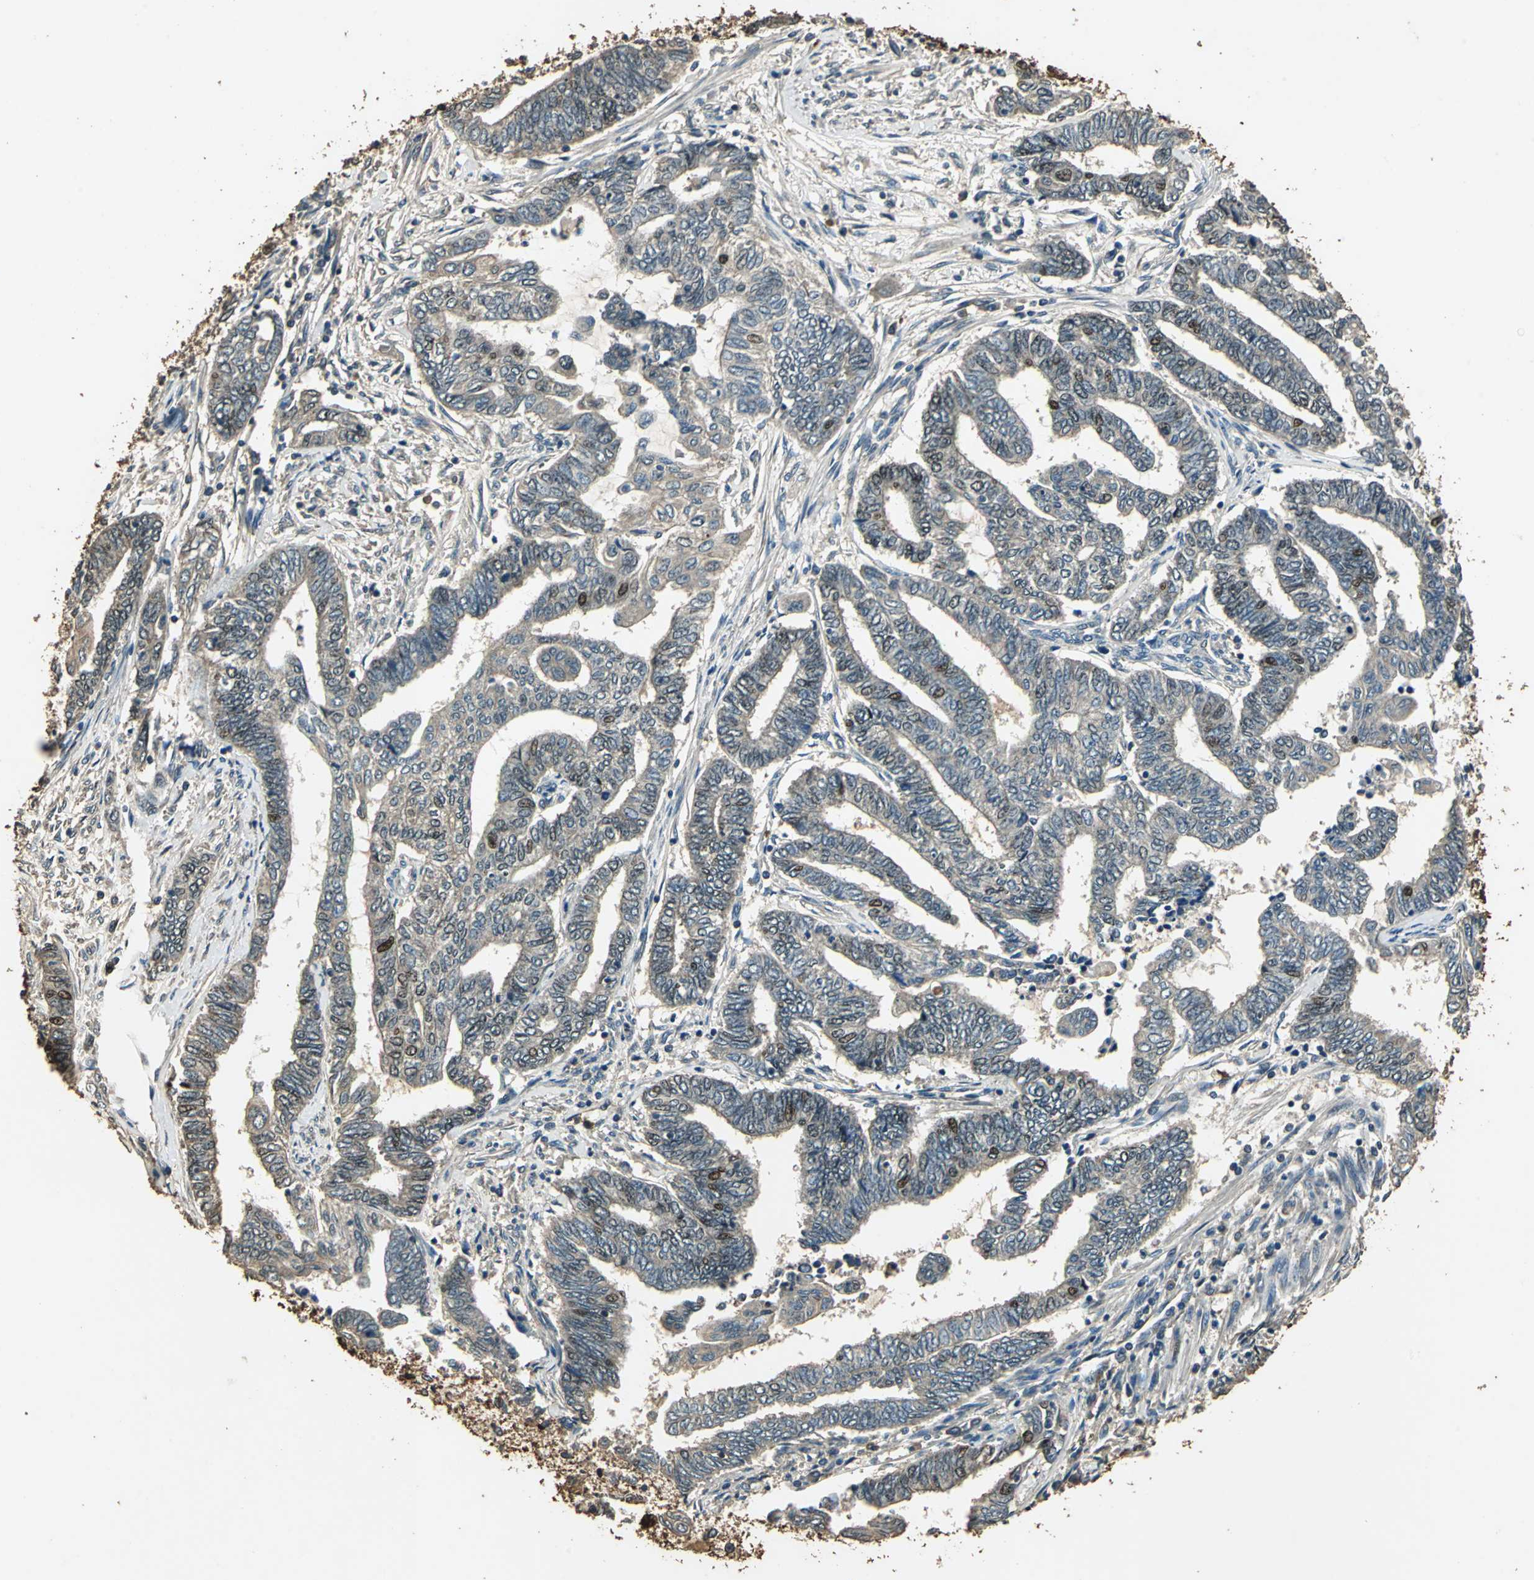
{"staining": {"intensity": "moderate", "quantity": ">75%", "location": "cytoplasmic/membranous,nuclear"}, "tissue": "endometrial cancer", "cell_type": "Tumor cells", "image_type": "cancer", "snomed": [{"axis": "morphology", "description": "Adenocarcinoma, NOS"}, {"axis": "topography", "description": "Uterus"}, {"axis": "topography", "description": "Endometrium"}], "caption": "Adenocarcinoma (endometrial) stained for a protein shows moderate cytoplasmic/membranous and nuclear positivity in tumor cells. (DAB IHC, brown staining for protein, blue staining for nuclei).", "gene": "TMPRSS4", "patient": {"sex": "female", "age": 70}}